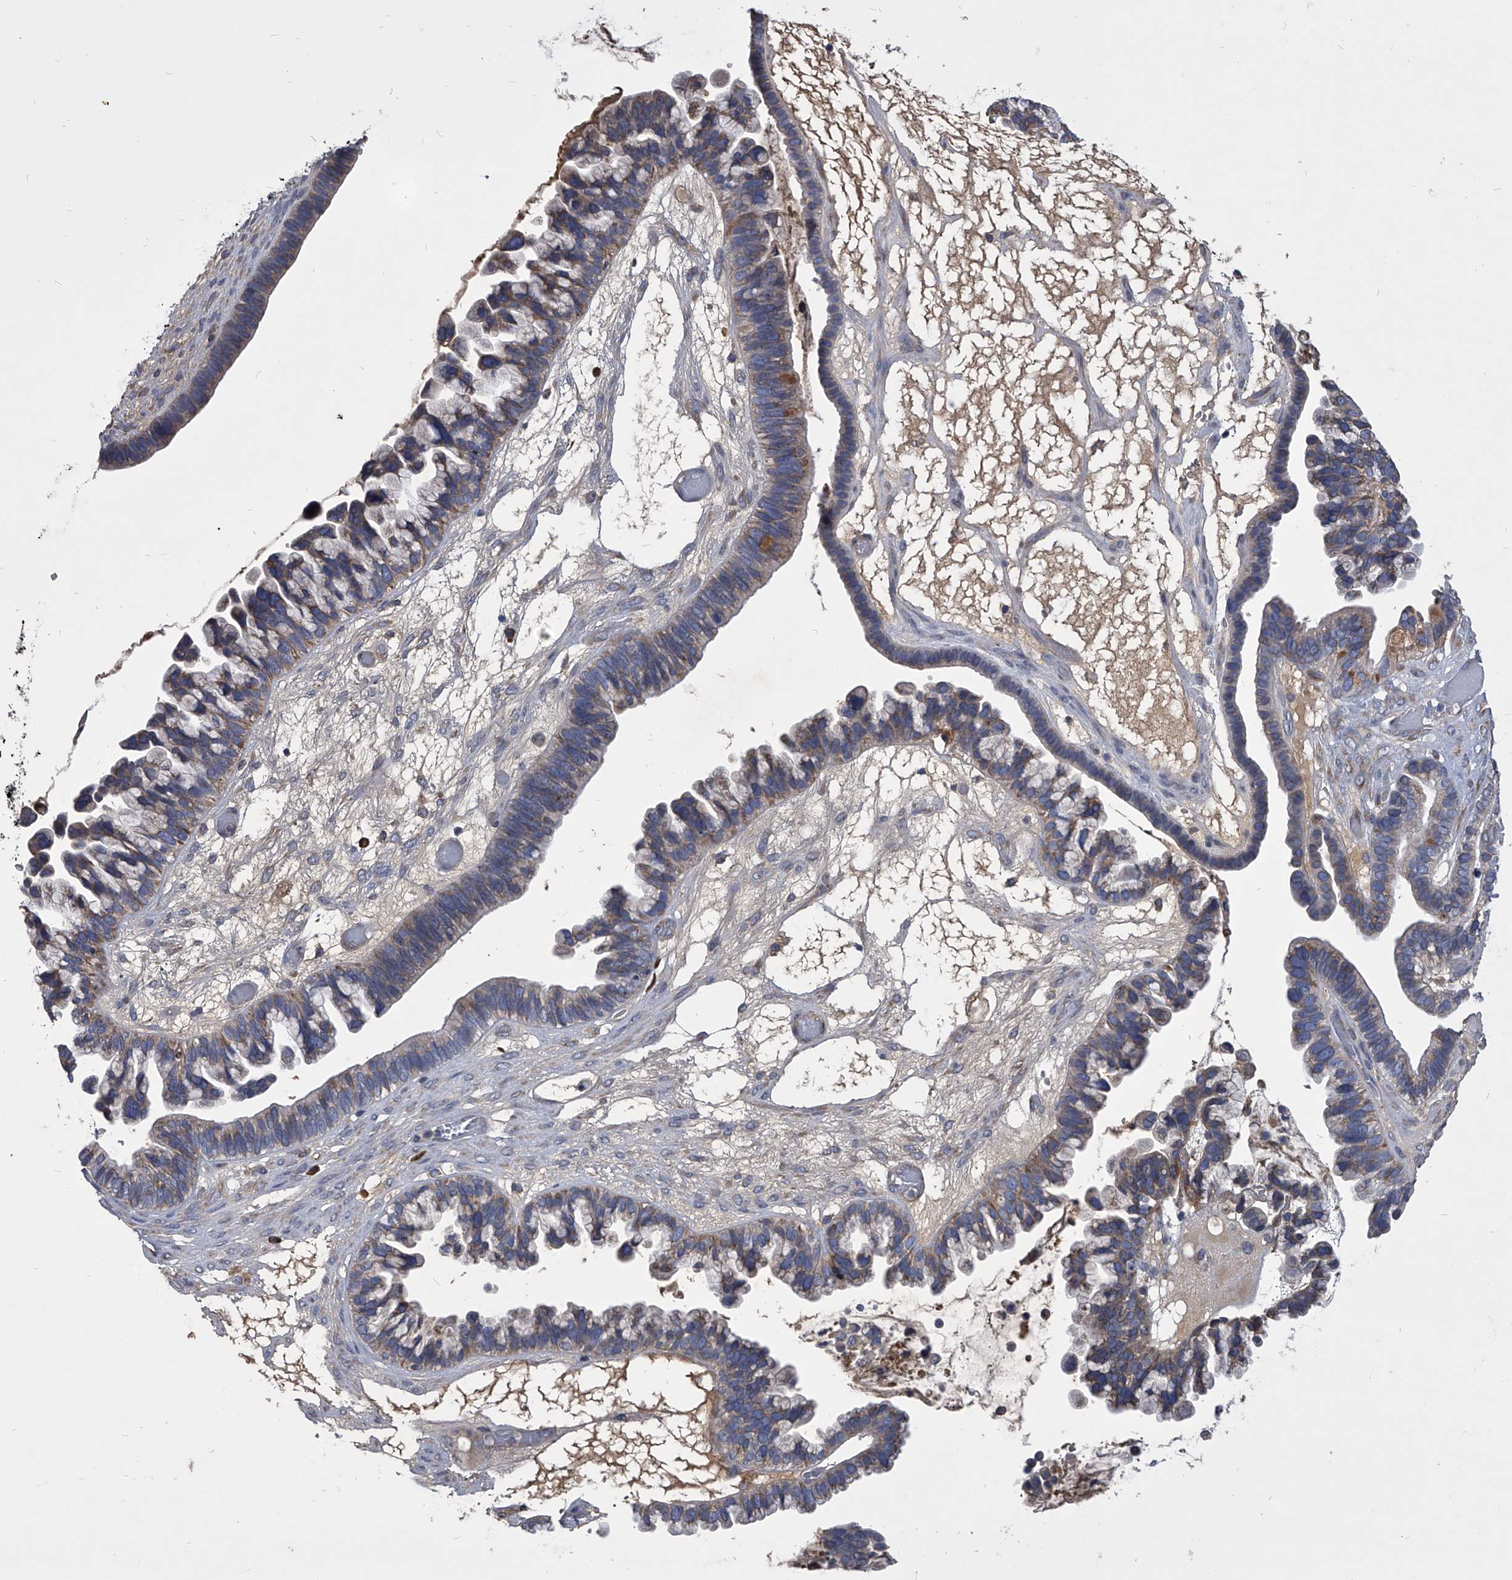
{"staining": {"intensity": "weak", "quantity": "<25%", "location": "cytoplasmic/membranous"}, "tissue": "ovarian cancer", "cell_type": "Tumor cells", "image_type": "cancer", "snomed": [{"axis": "morphology", "description": "Cystadenocarcinoma, serous, NOS"}, {"axis": "topography", "description": "Ovary"}], "caption": "Immunohistochemical staining of human serous cystadenocarcinoma (ovarian) demonstrates no significant positivity in tumor cells.", "gene": "CCR4", "patient": {"sex": "female", "age": 56}}